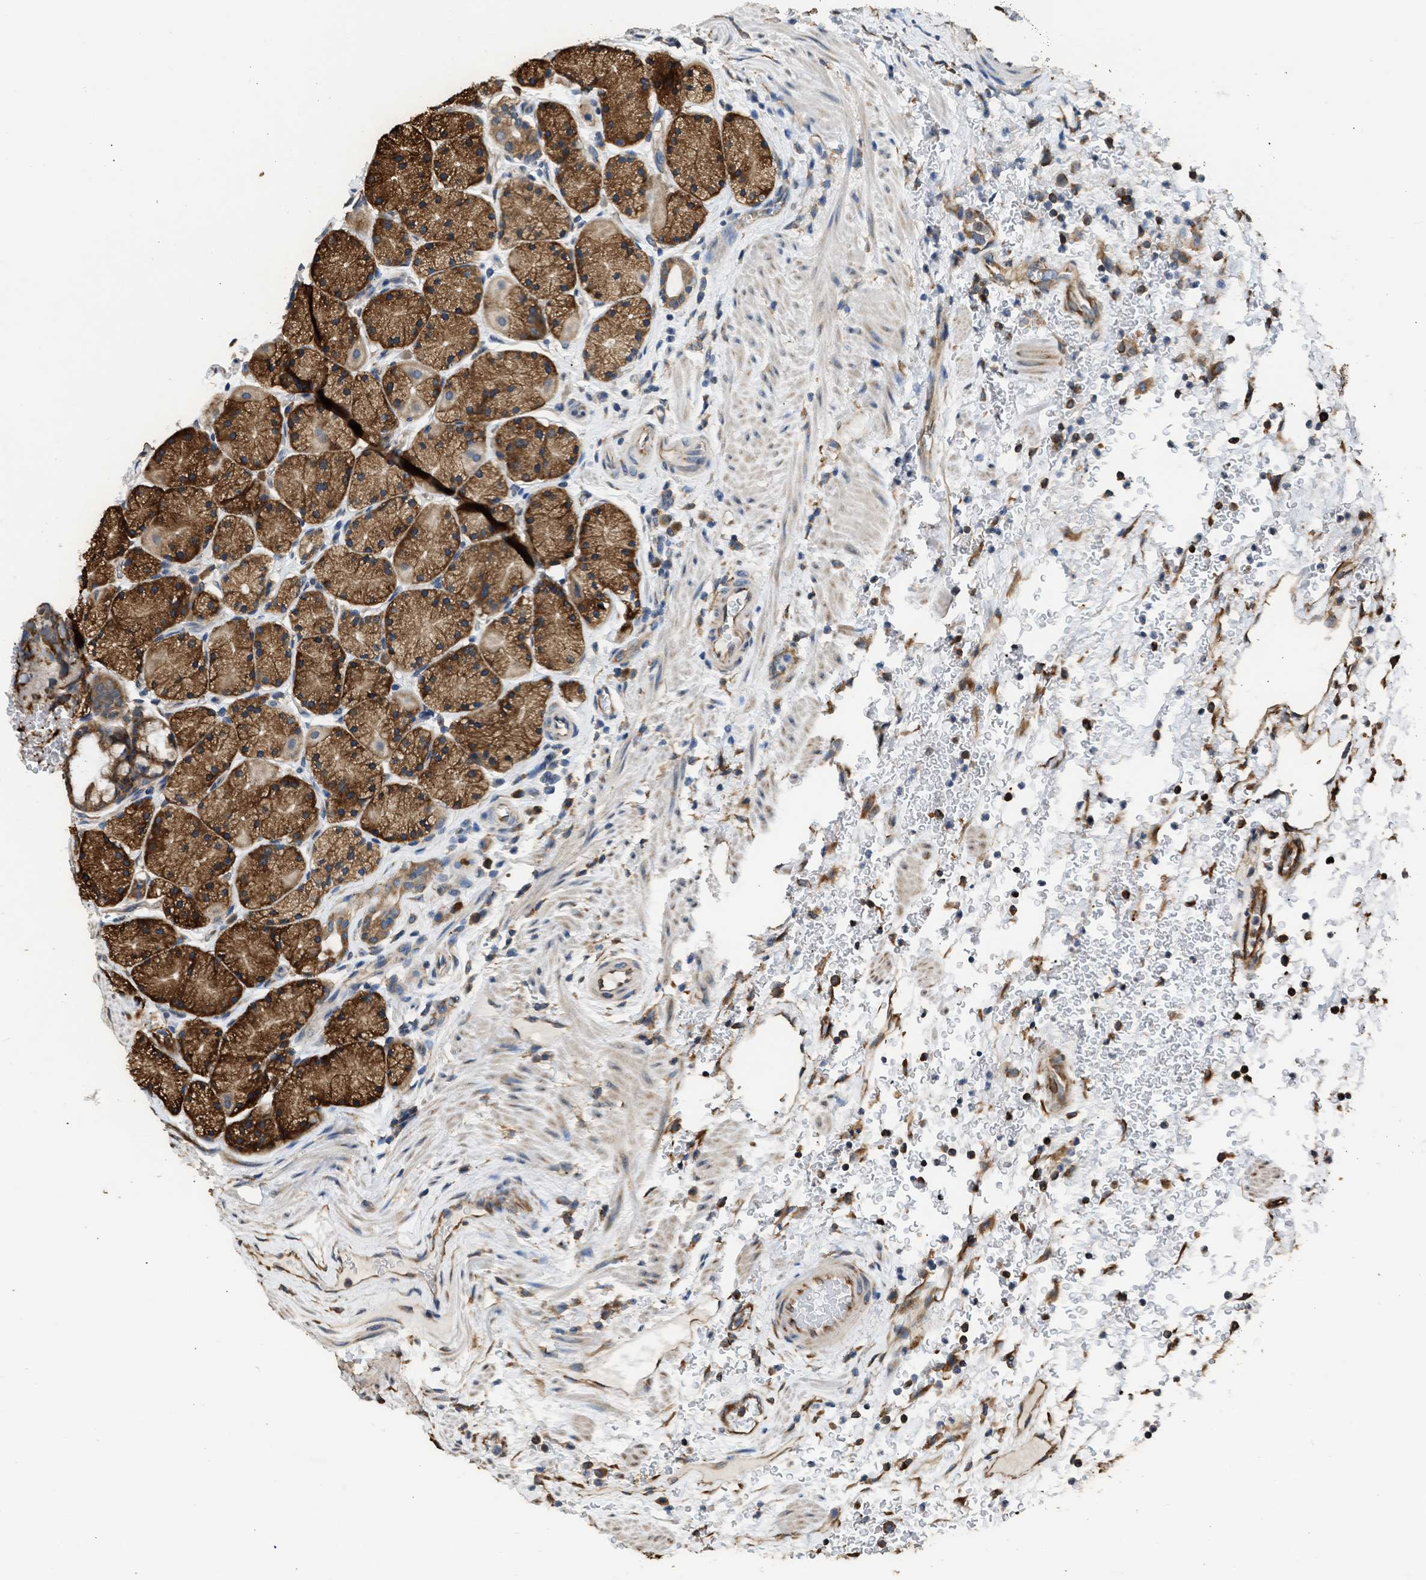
{"staining": {"intensity": "strong", "quantity": ">75%", "location": "cytoplasmic/membranous"}, "tissue": "stomach", "cell_type": "Glandular cells", "image_type": "normal", "snomed": [{"axis": "morphology", "description": "Normal tissue, NOS"}, {"axis": "morphology", "description": "Carcinoid, malignant, NOS"}, {"axis": "topography", "description": "Stomach, upper"}], "caption": "Brown immunohistochemical staining in normal human stomach exhibits strong cytoplasmic/membranous expression in approximately >75% of glandular cells. (Stains: DAB in brown, nuclei in blue, Microscopy: brightfield microscopy at high magnification).", "gene": "SLC36A4", "patient": {"sex": "male", "age": 39}}